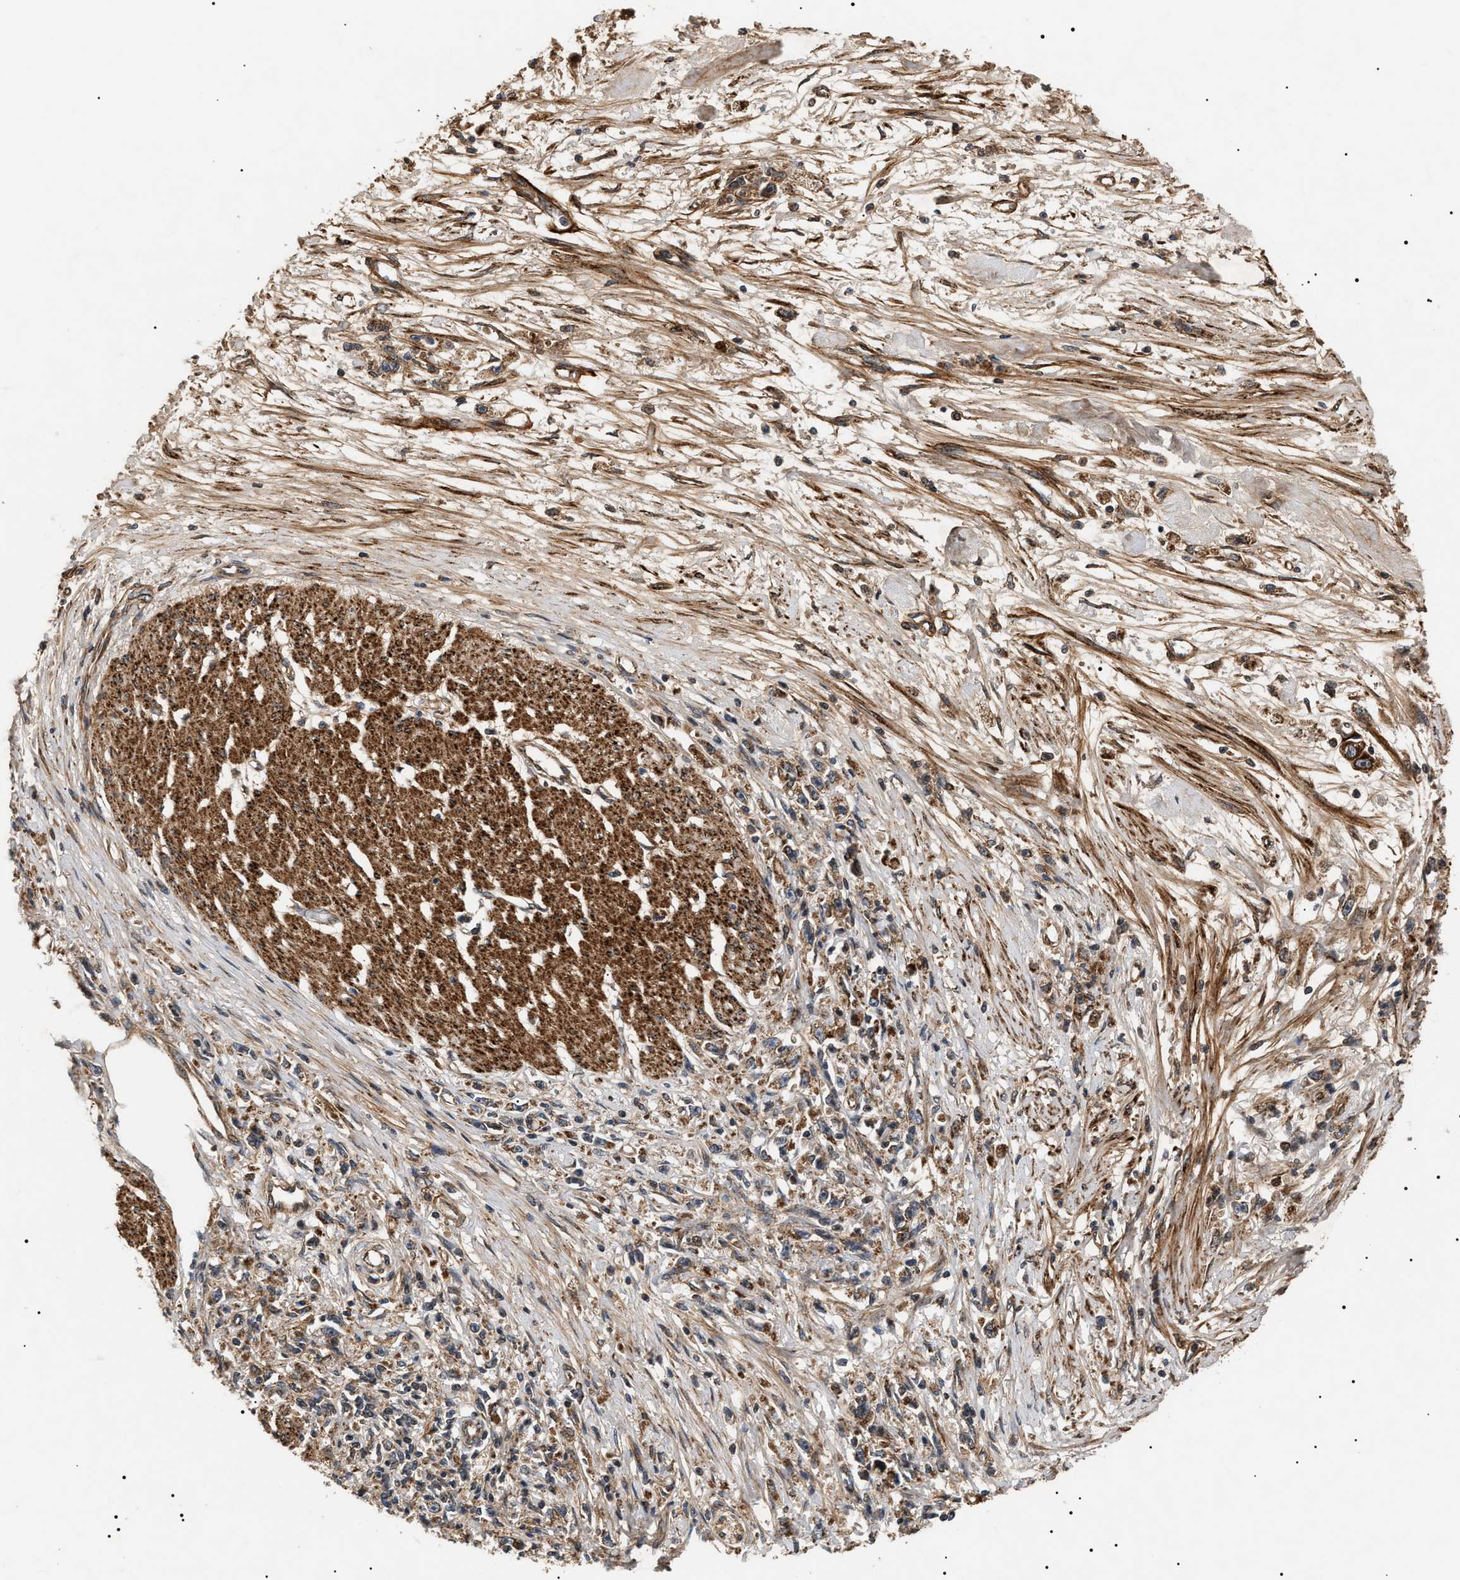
{"staining": {"intensity": "moderate", "quantity": ">75%", "location": "cytoplasmic/membranous"}, "tissue": "stomach cancer", "cell_type": "Tumor cells", "image_type": "cancer", "snomed": [{"axis": "morphology", "description": "Adenocarcinoma, NOS"}, {"axis": "topography", "description": "Stomach"}], "caption": "High-magnification brightfield microscopy of stomach cancer (adenocarcinoma) stained with DAB (3,3'-diaminobenzidine) (brown) and counterstained with hematoxylin (blue). tumor cells exhibit moderate cytoplasmic/membranous staining is seen in about>75% of cells. The staining was performed using DAB to visualize the protein expression in brown, while the nuclei were stained in blue with hematoxylin (Magnification: 20x).", "gene": "ZBTB26", "patient": {"sex": "female", "age": 59}}